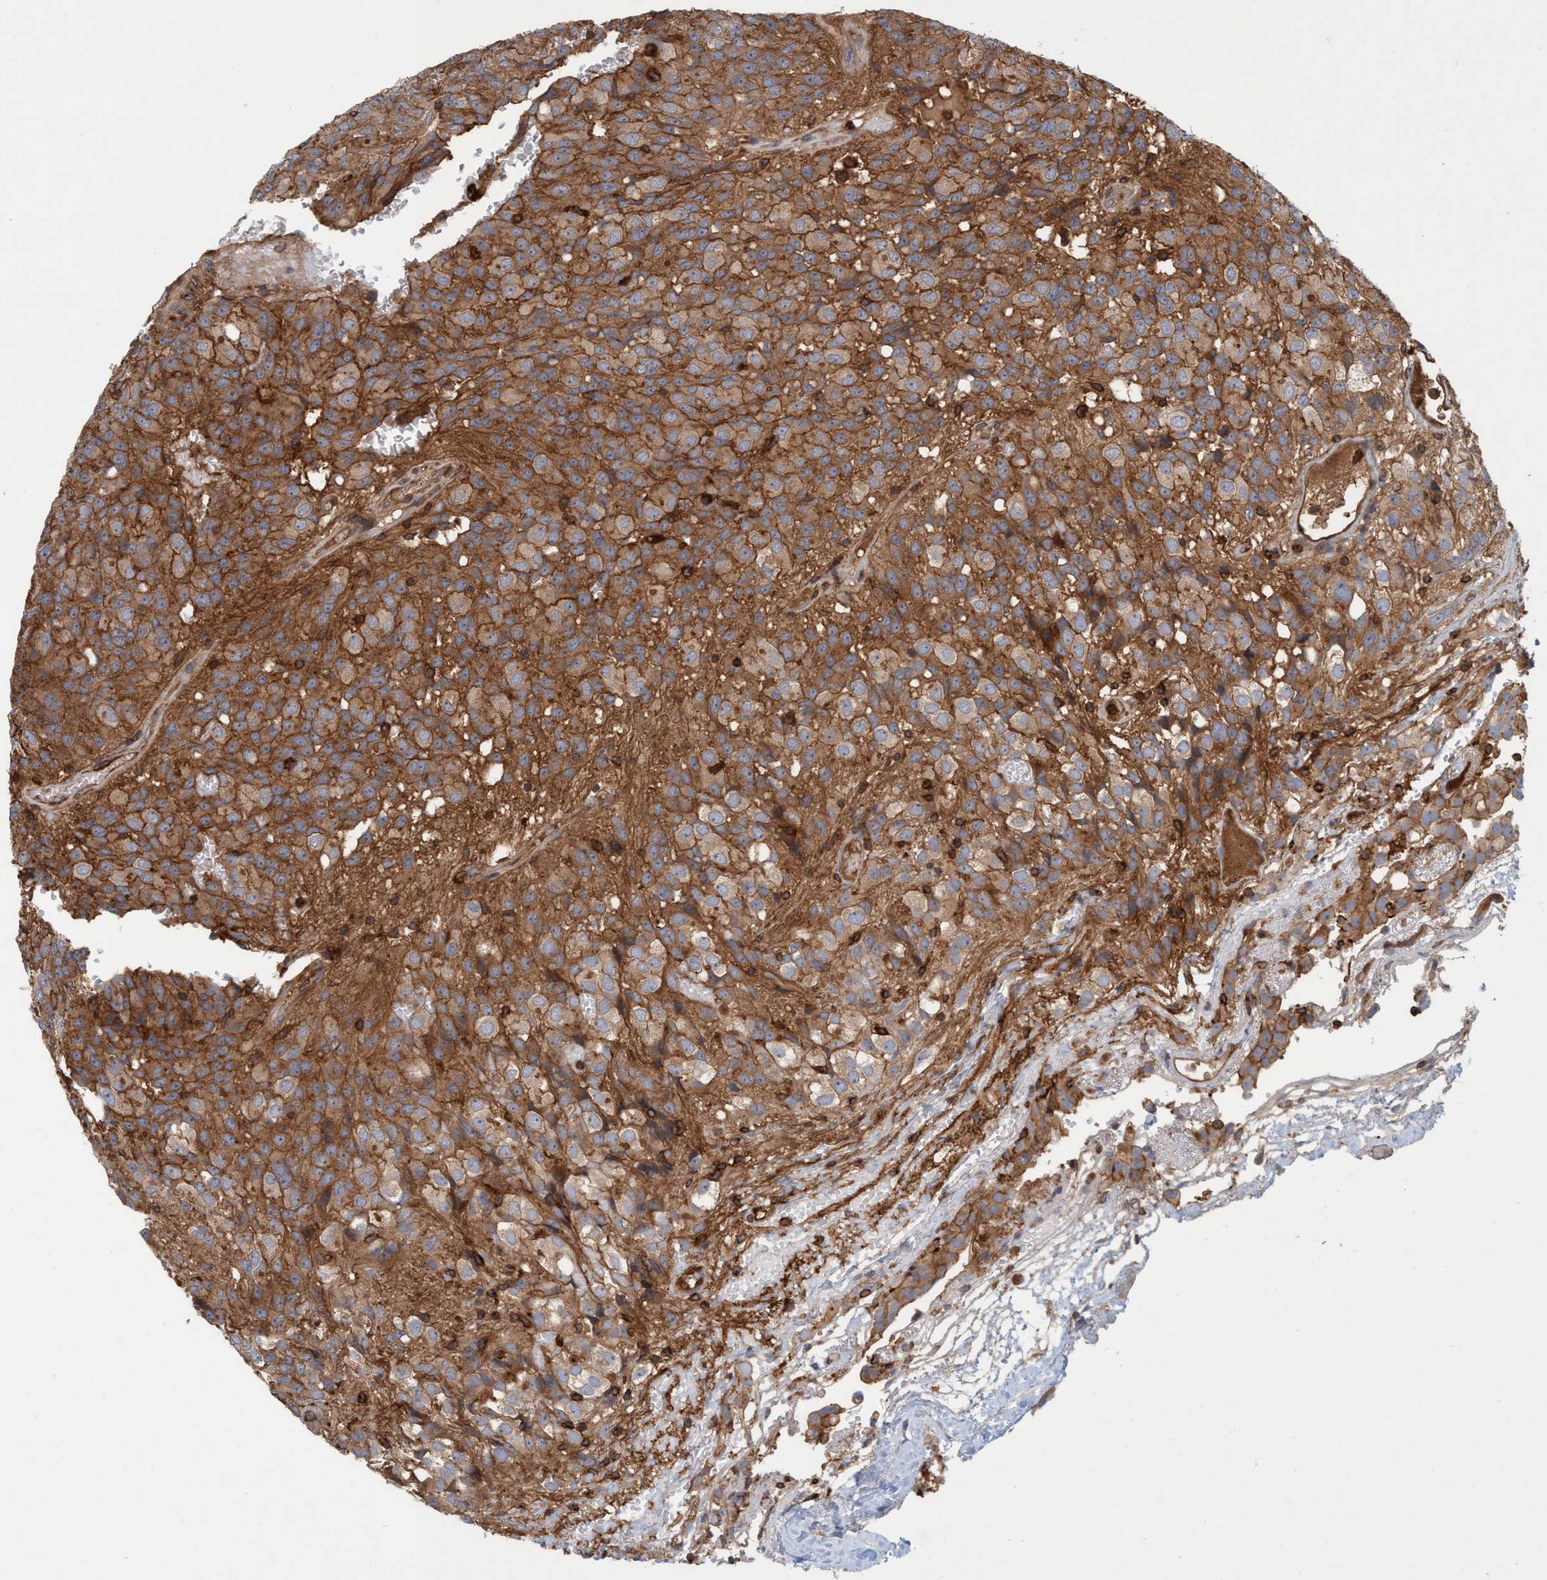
{"staining": {"intensity": "moderate", "quantity": ">75%", "location": "cytoplasmic/membranous"}, "tissue": "glioma", "cell_type": "Tumor cells", "image_type": "cancer", "snomed": [{"axis": "morphology", "description": "Glioma, malignant, High grade"}, {"axis": "topography", "description": "Brain"}], "caption": "Immunohistochemistry (IHC) image of human malignant high-grade glioma stained for a protein (brown), which displays medium levels of moderate cytoplasmic/membranous positivity in approximately >75% of tumor cells.", "gene": "SPECC1", "patient": {"sex": "male", "age": 32}}